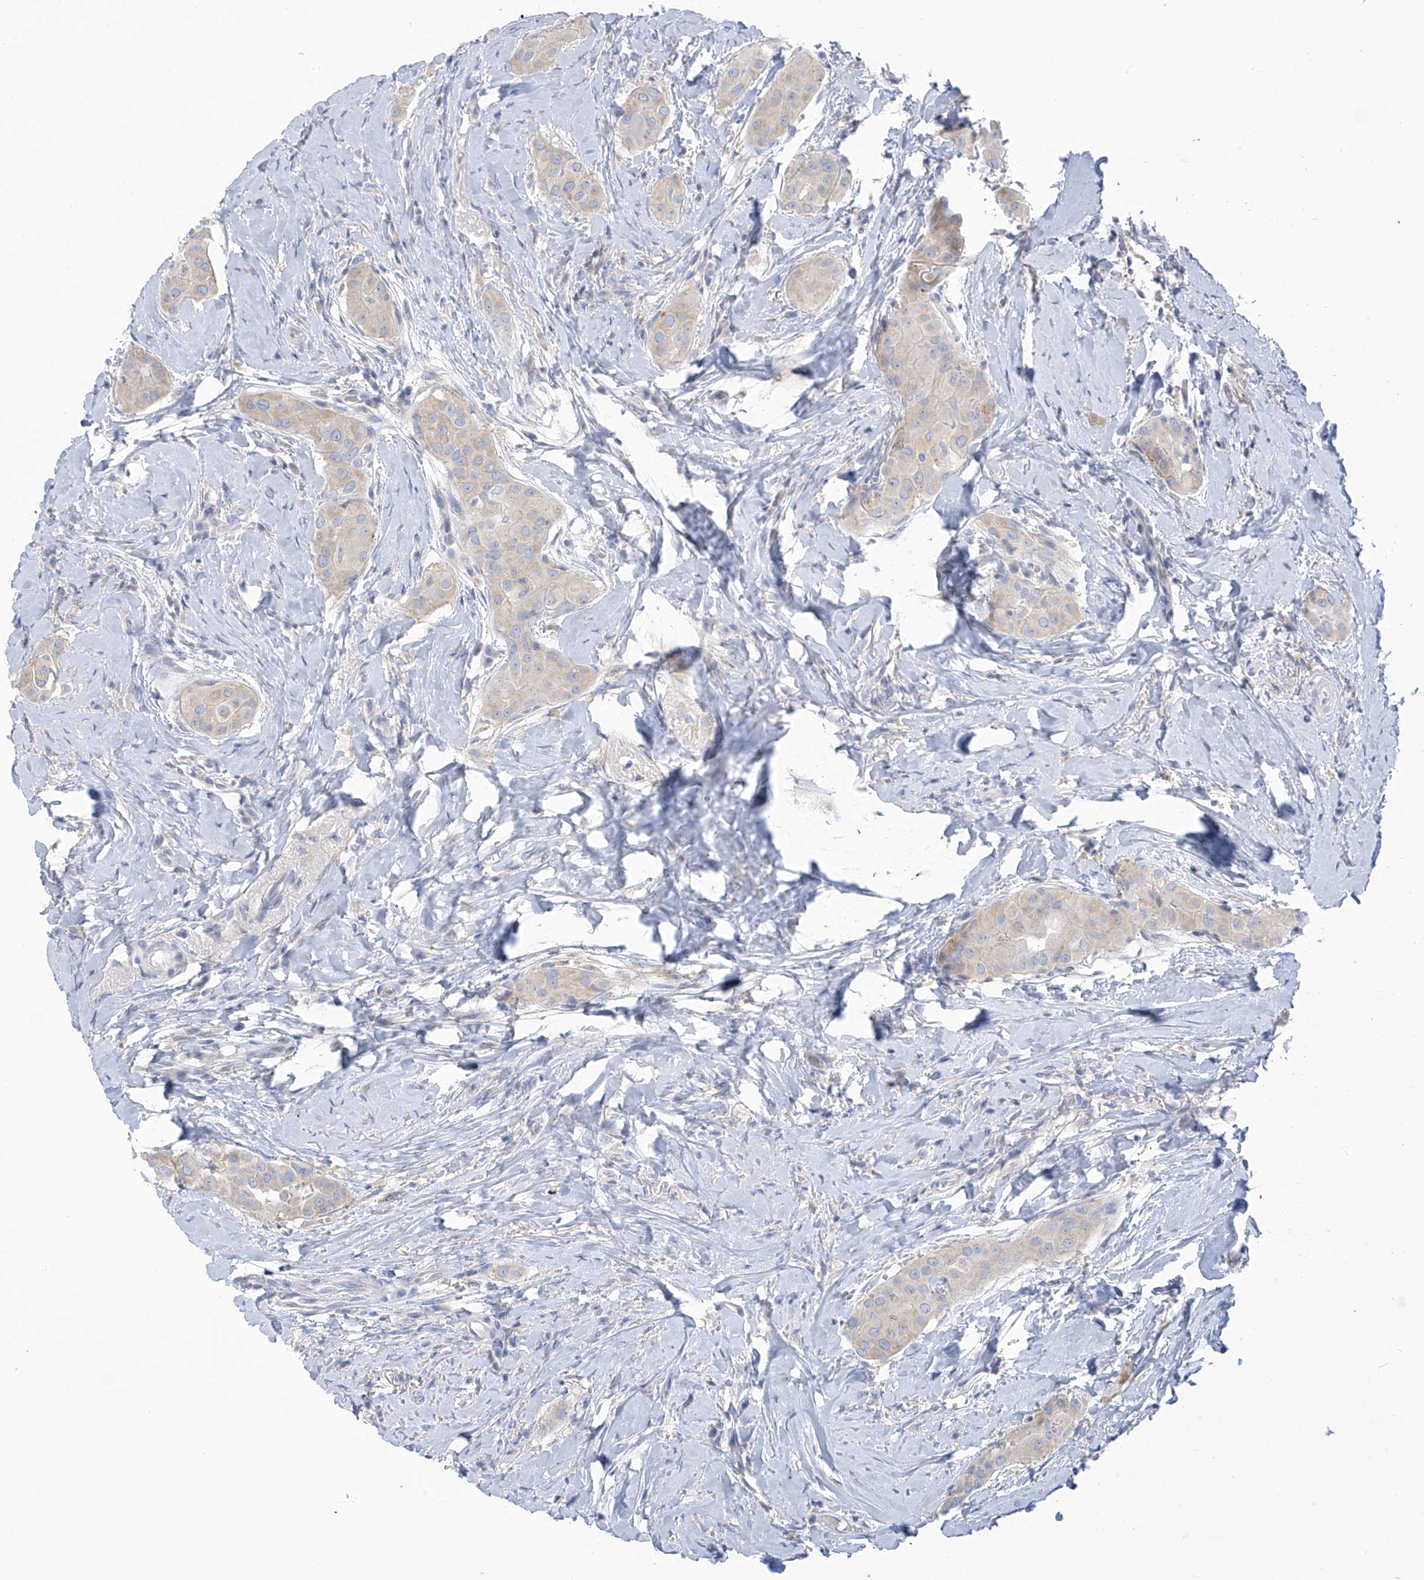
{"staining": {"intensity": "negative", "quantity": "none", "location": "none"}, "tissue": "thyroid cancer", "cell_type": "Tumor cells", "image_type": "cancer", "snomed": [{"axis": "morphology", "description": "Papillary adenocarcinoma, NOS"}, {"axis": "topography", "description": "Thyroid gland"}], "caption": "IHC histopathology image of neoplastic tissue: human thyroid cancer stained with DAB (3,3'-diaminobenzidine) reveals no significant protein expression in tumor cells.", "gene": "SLC6A12", "patient": {"sex": "male", "age": 33}}